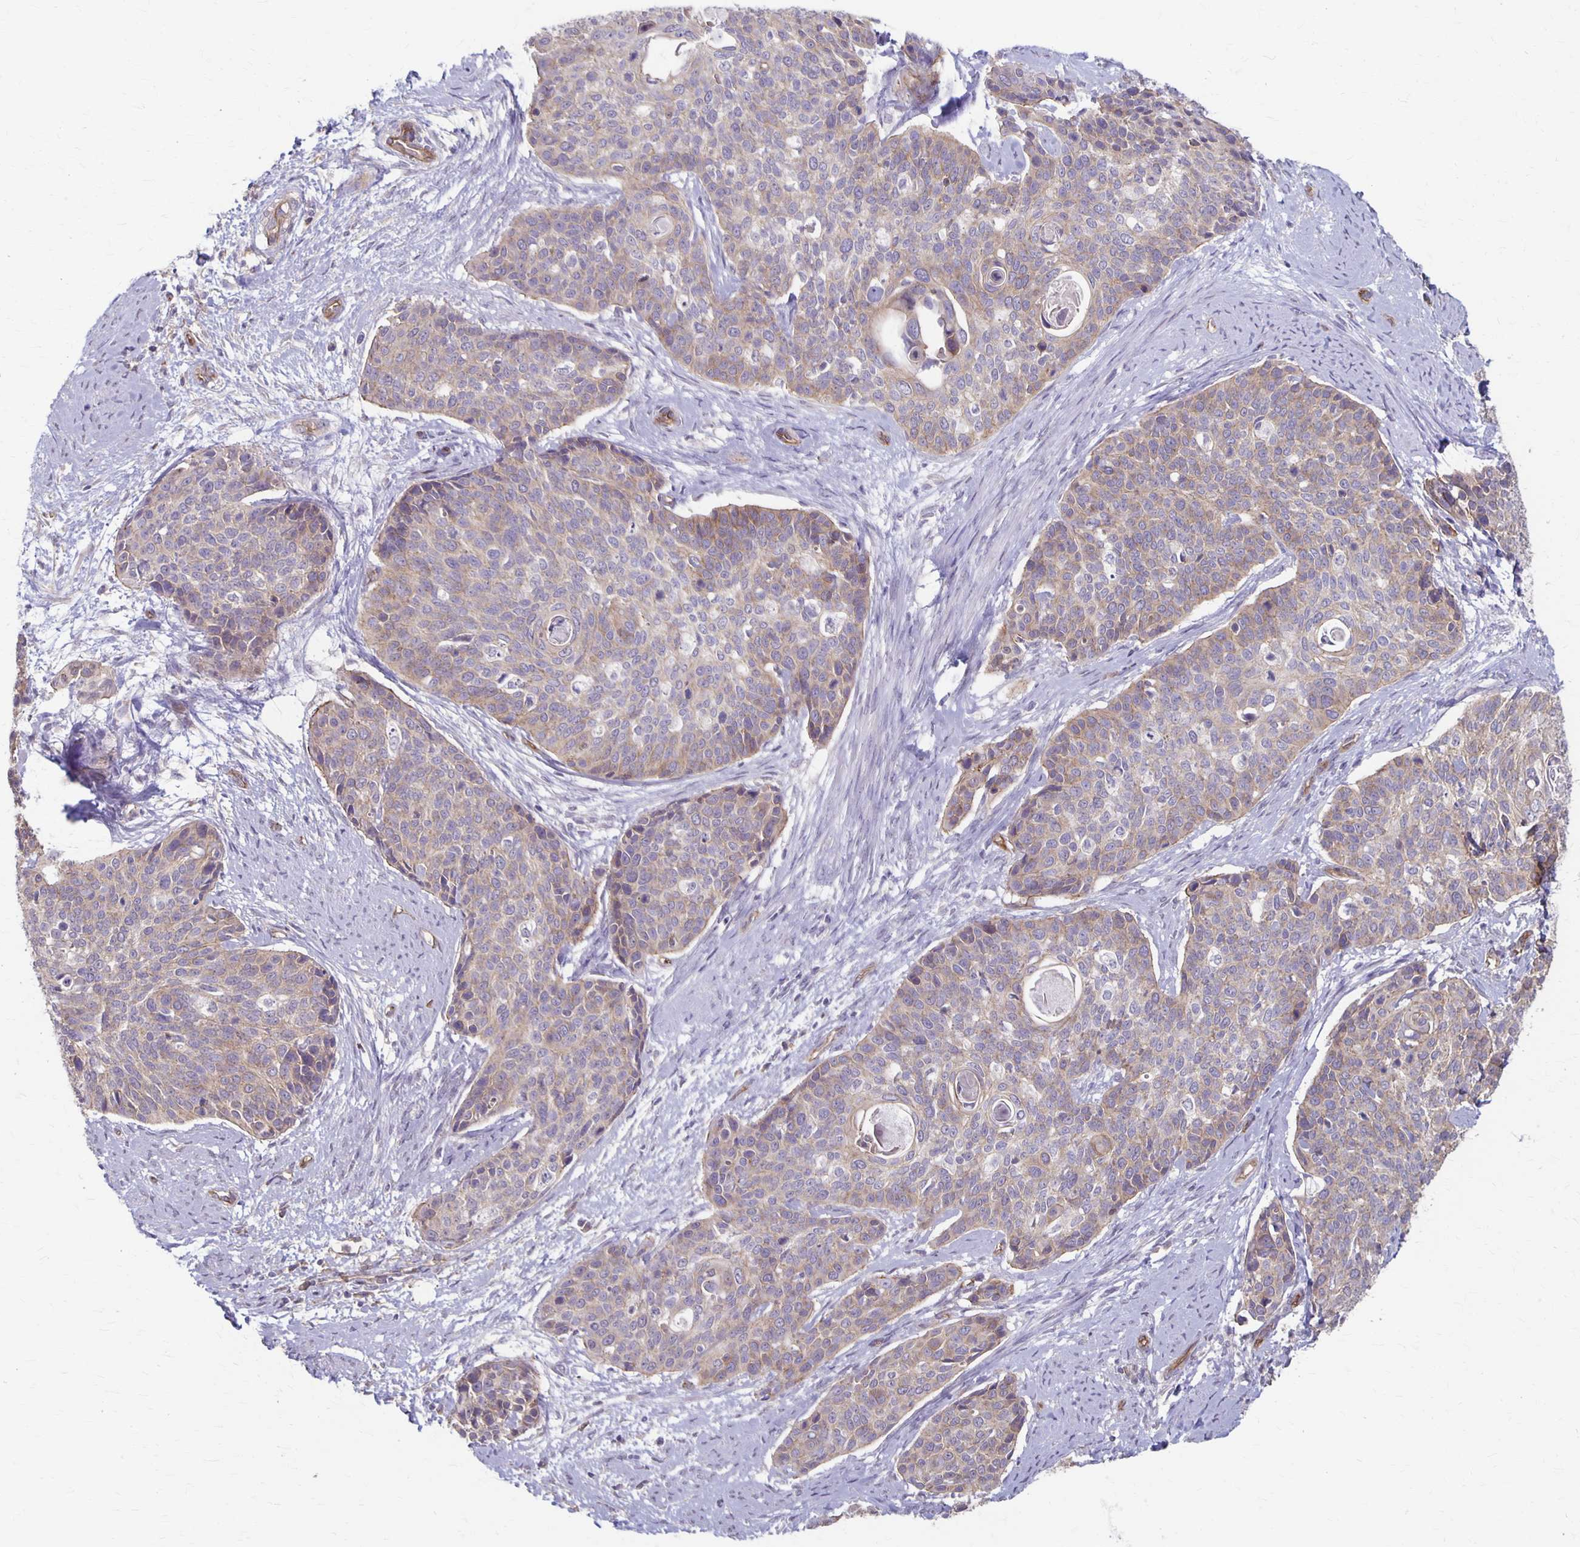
{"staining": {"intensity": "weak", "quantity": "<25%", "location": "cytoplasmic/membranous"}, "tissue": "cervical cancer", "cell_type": "Tumor cells", "image_type": "cancer", "snomed": [{"axis": "morphology", "description": "Squamous cell carcinoma, NOS"}, {"axis": "topography", "description": "Cervix"}], "caption": "This is an immunohistochemistry (IHC) image of human squamous cell carcinoma (cervical). There is no positivity in tumor cells.", "gene": "PPP1R3E", "patient": {"sex": "female", "age": 69}}